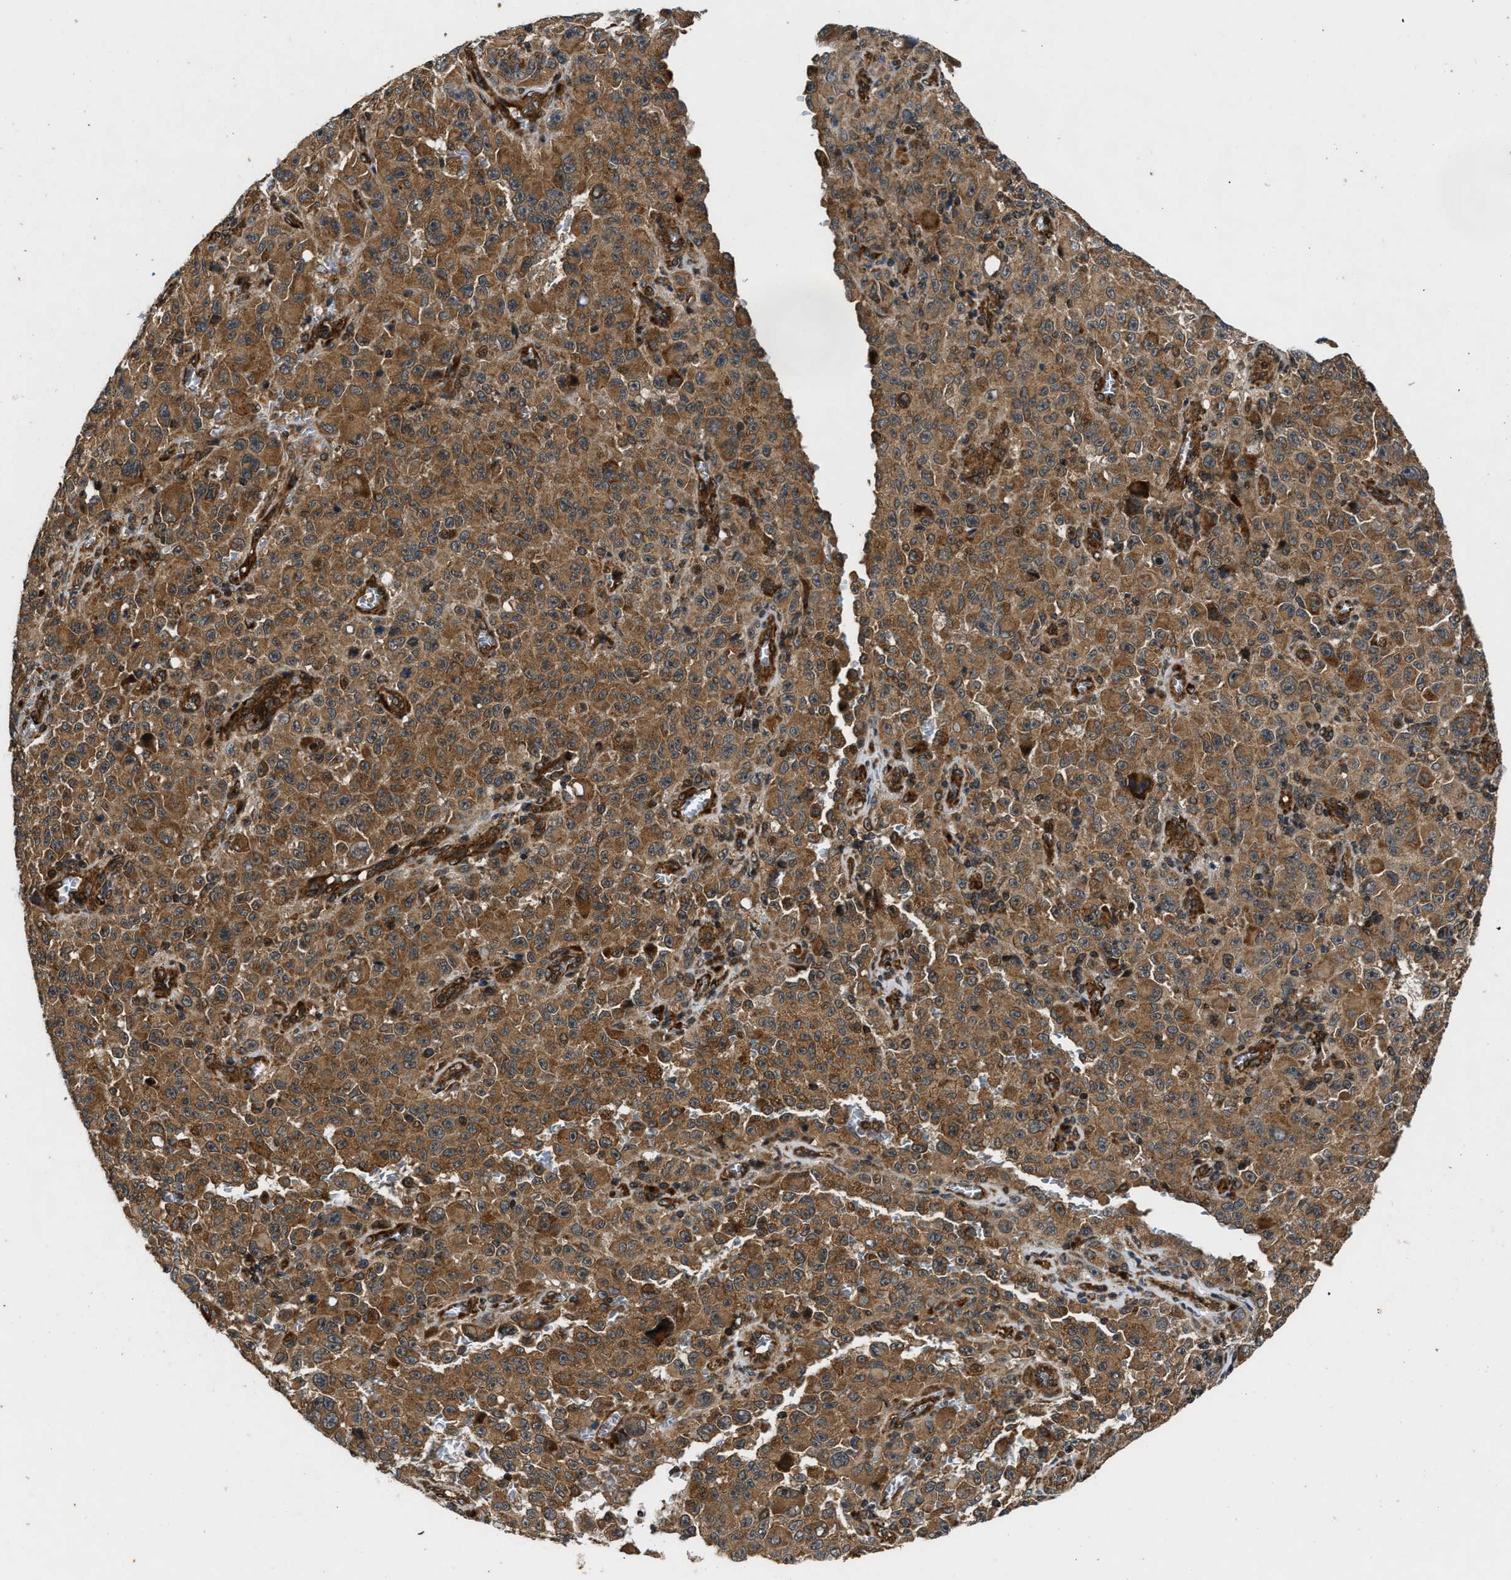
{"staining": {"intensity": "moderate", "quantity": ">75%", "location": "cytoplasmic/membranous"}, "tissue": "melanoma", "cell_type": "Tumor cells", "image_type": "cancer", "snomed": [{"axis": "morphology", "description": "Malignant melanoma, NOS"}, {"axis": "topography", "description": "Skin"}], "caption": "Moderate cytoplasmic/membranous protein staining is present in about >75% of tumor cells in malignant melanoma.", "gene": "PNPLA8", "patient": {"sex": "female", "age": 82}}